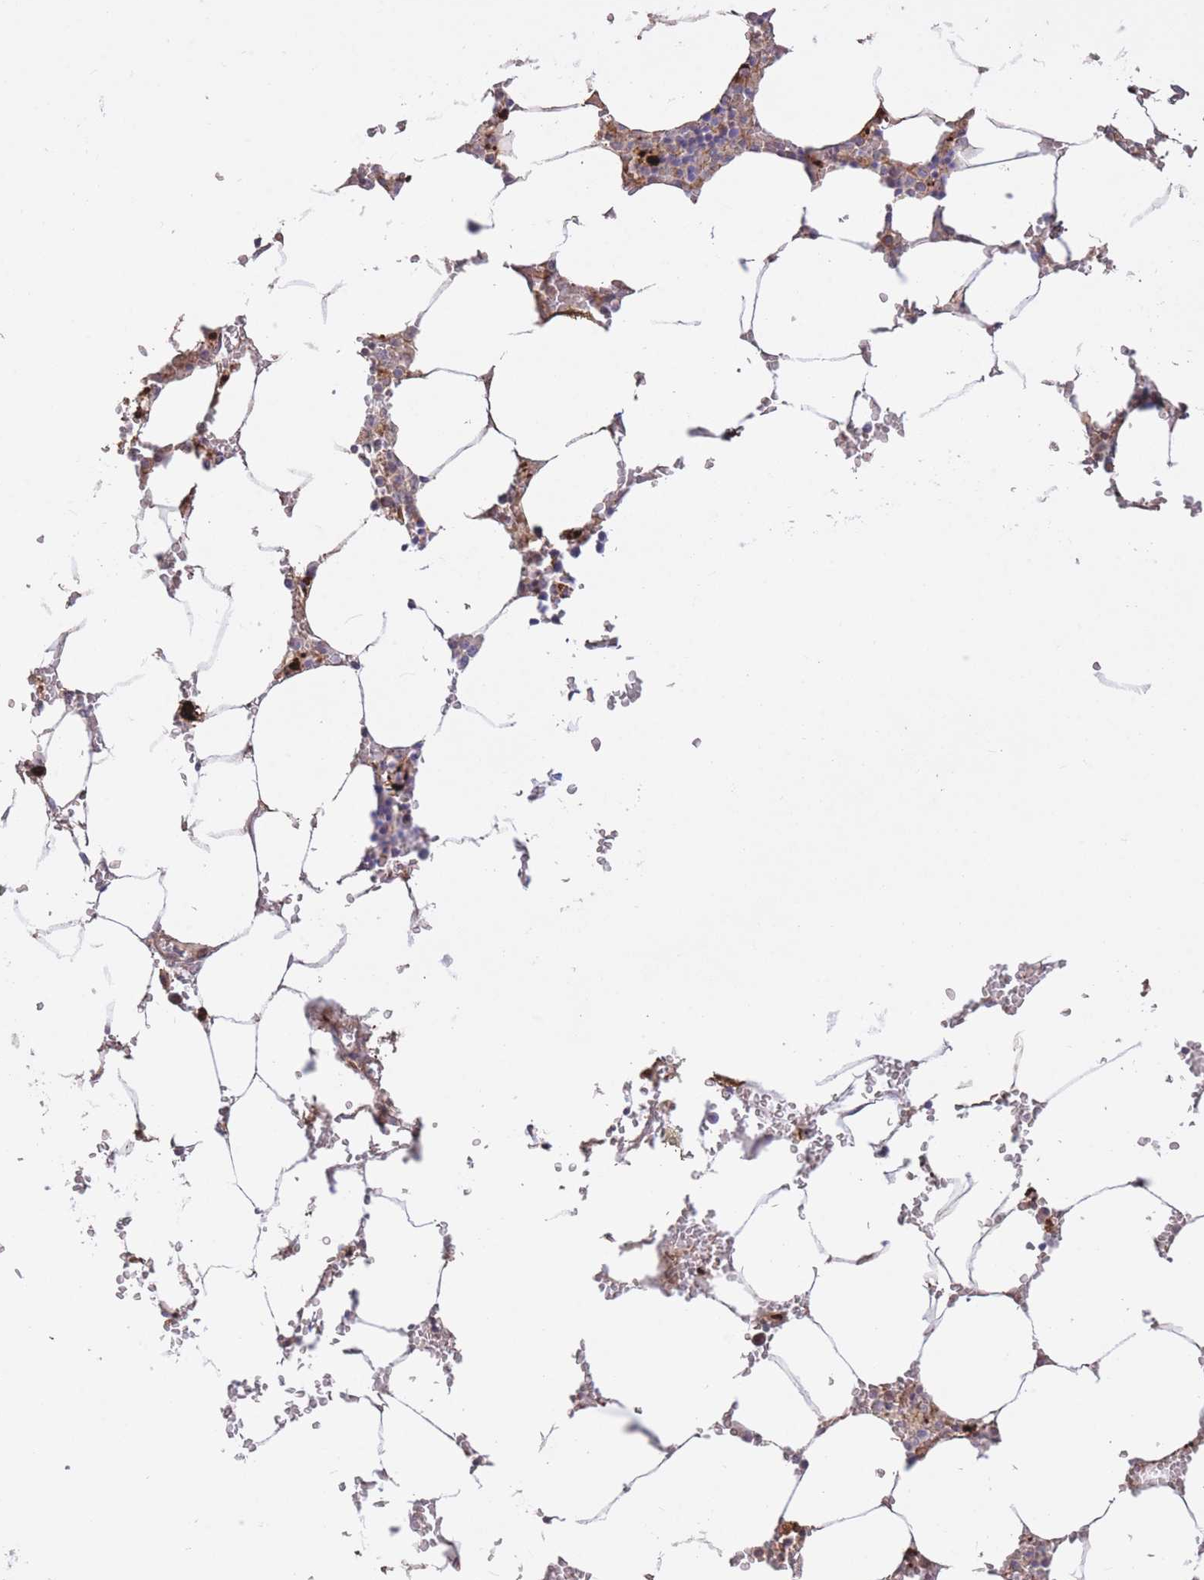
{"staining": {"intensity": "negative", "quantity": "none", "location": "none"}, "tissue": "bone marrow", "cell_type": "Hematopoietic cells", "image_type": "normal", "snomed": [{"axis": "morphology", "description": "Normal tissue, NOS"}, {"axis": "topography", "description": "Bone marrow"}], "caption": "Hematopoietic cells show no significant protein staining in normal bone marrow.", "gene": "ATP13A2", "patient": {"sex": "male", "age": 70}}